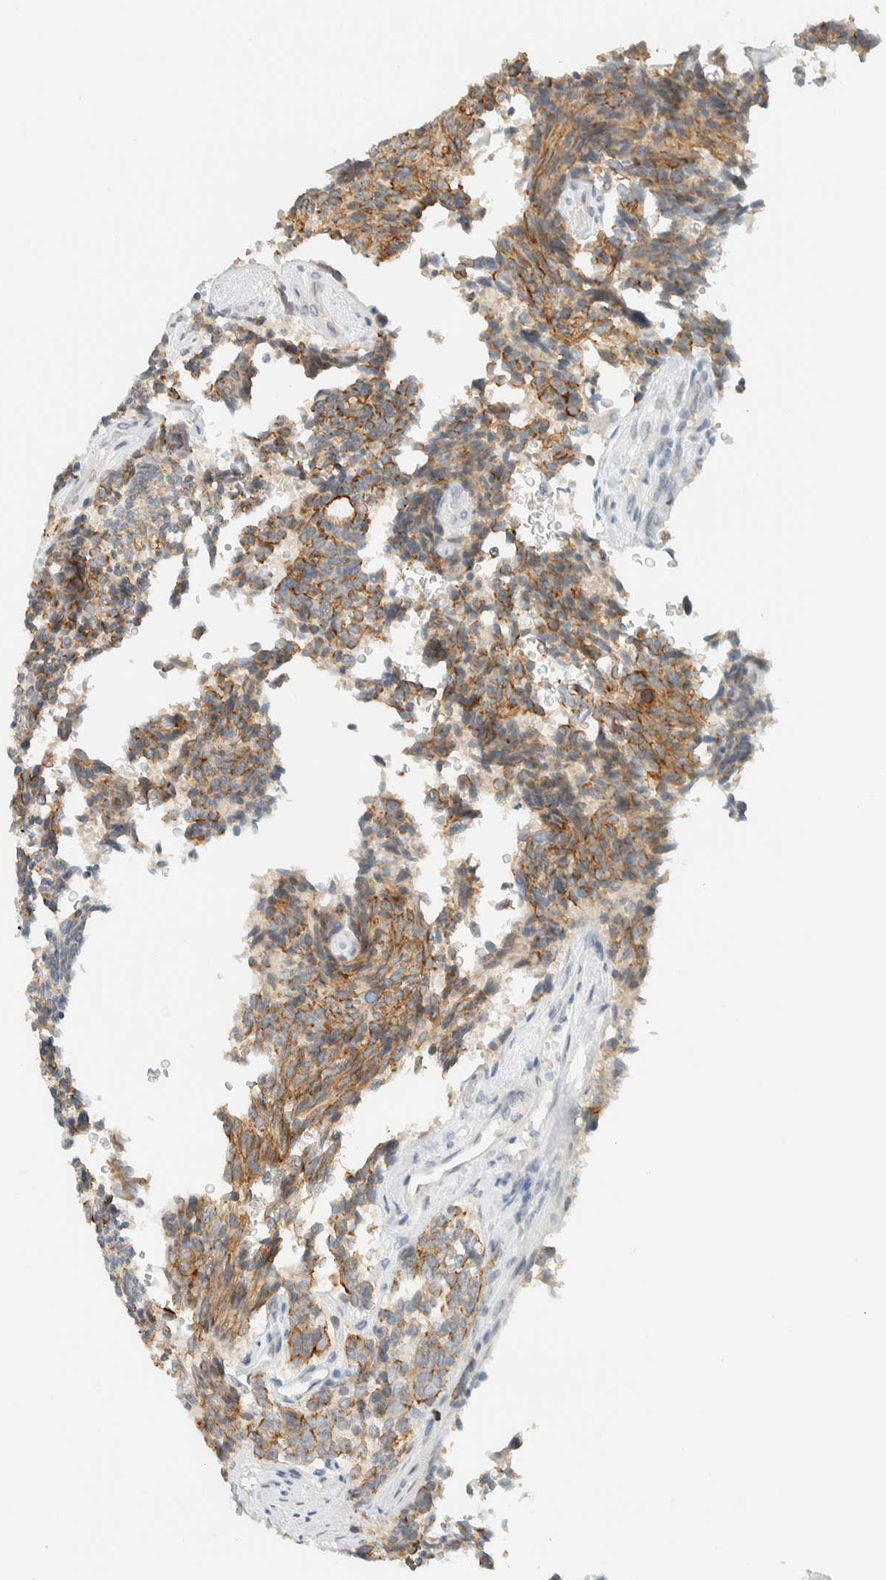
{"staining": {"intensity": "moderate", "quantity": "25%-75%", "location": "cytoplasmic/membranous"}, "tissue": "carcinoid", "cell_type": "Tumor cells", "image_type": "cancer", "snomed": [{"axis": "morphology", "description": "Carcinoid, malignant, NOS"}, {"axis": "topography", "description": "Pancreas"}], "caption": "Immunohistochemical staining of carcinoid reveals medium levels of moderate cytoplasmic/membranous protein expression in about 25%-75% of tumor cells.", "gene": "C1QTNF12", "patient": {"sex": "female", "age": 54}}